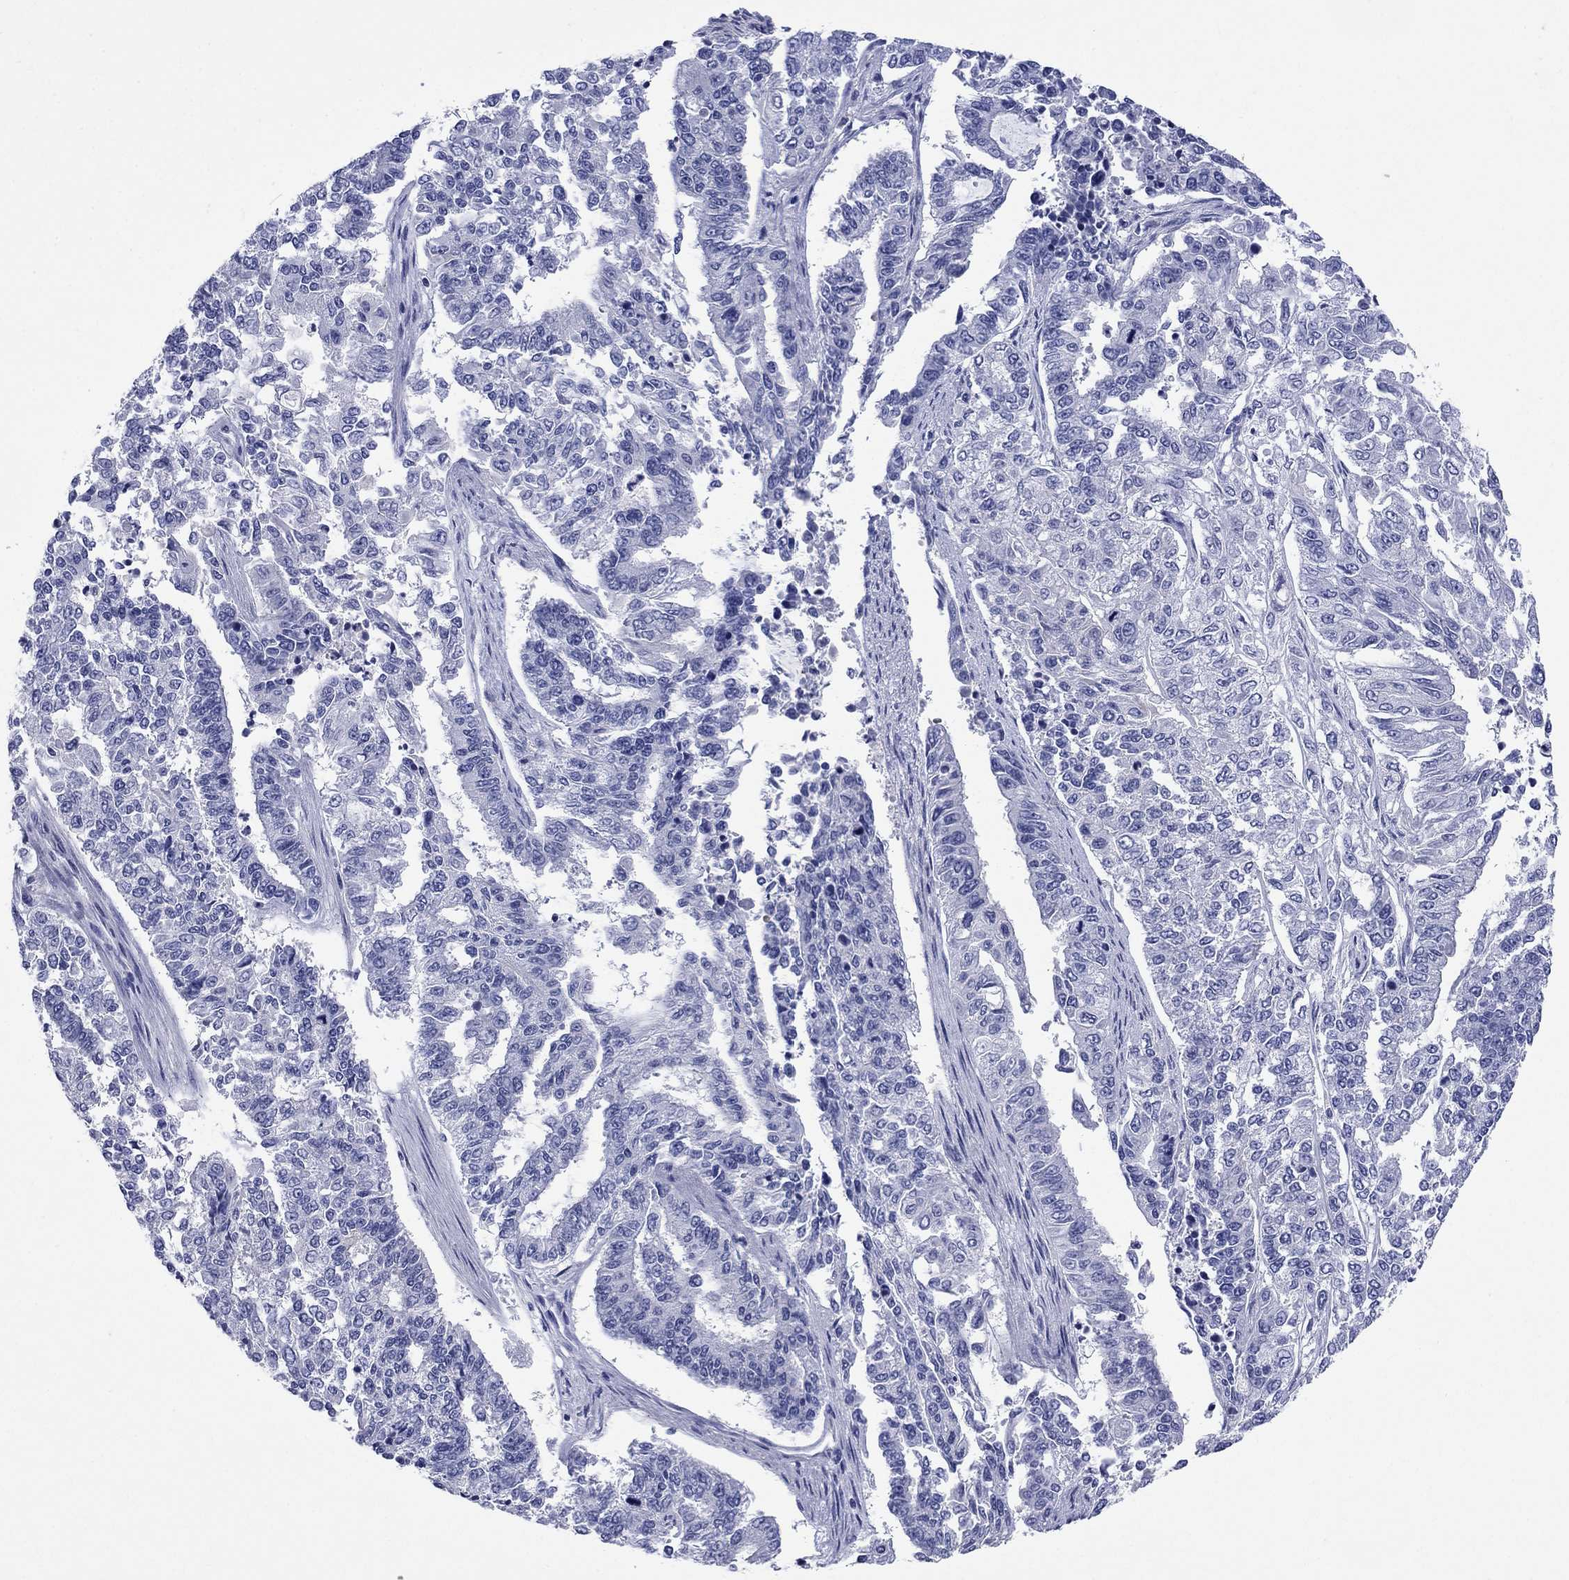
{"staining": {"intensity": "negative", "quantity": "none", "location": "none"}, "tissue": "endometrial cancer", "cell_type": "Tumor cells", "image_type": "cancer", "snomed": [{"axis": "morphology", "description": "Adenocarcinoma, NOS"}, {"axis": "topography", "description": "Uterus"}], "caption": "An IHC image of endometrial cancer (adenocarcinoma) is shown. There is no staining in tumor cells of endometrial cancer (adenocarcinoma).", "gene": "PTPRZ1", "patient": {"sex": "female", "age": 59}}